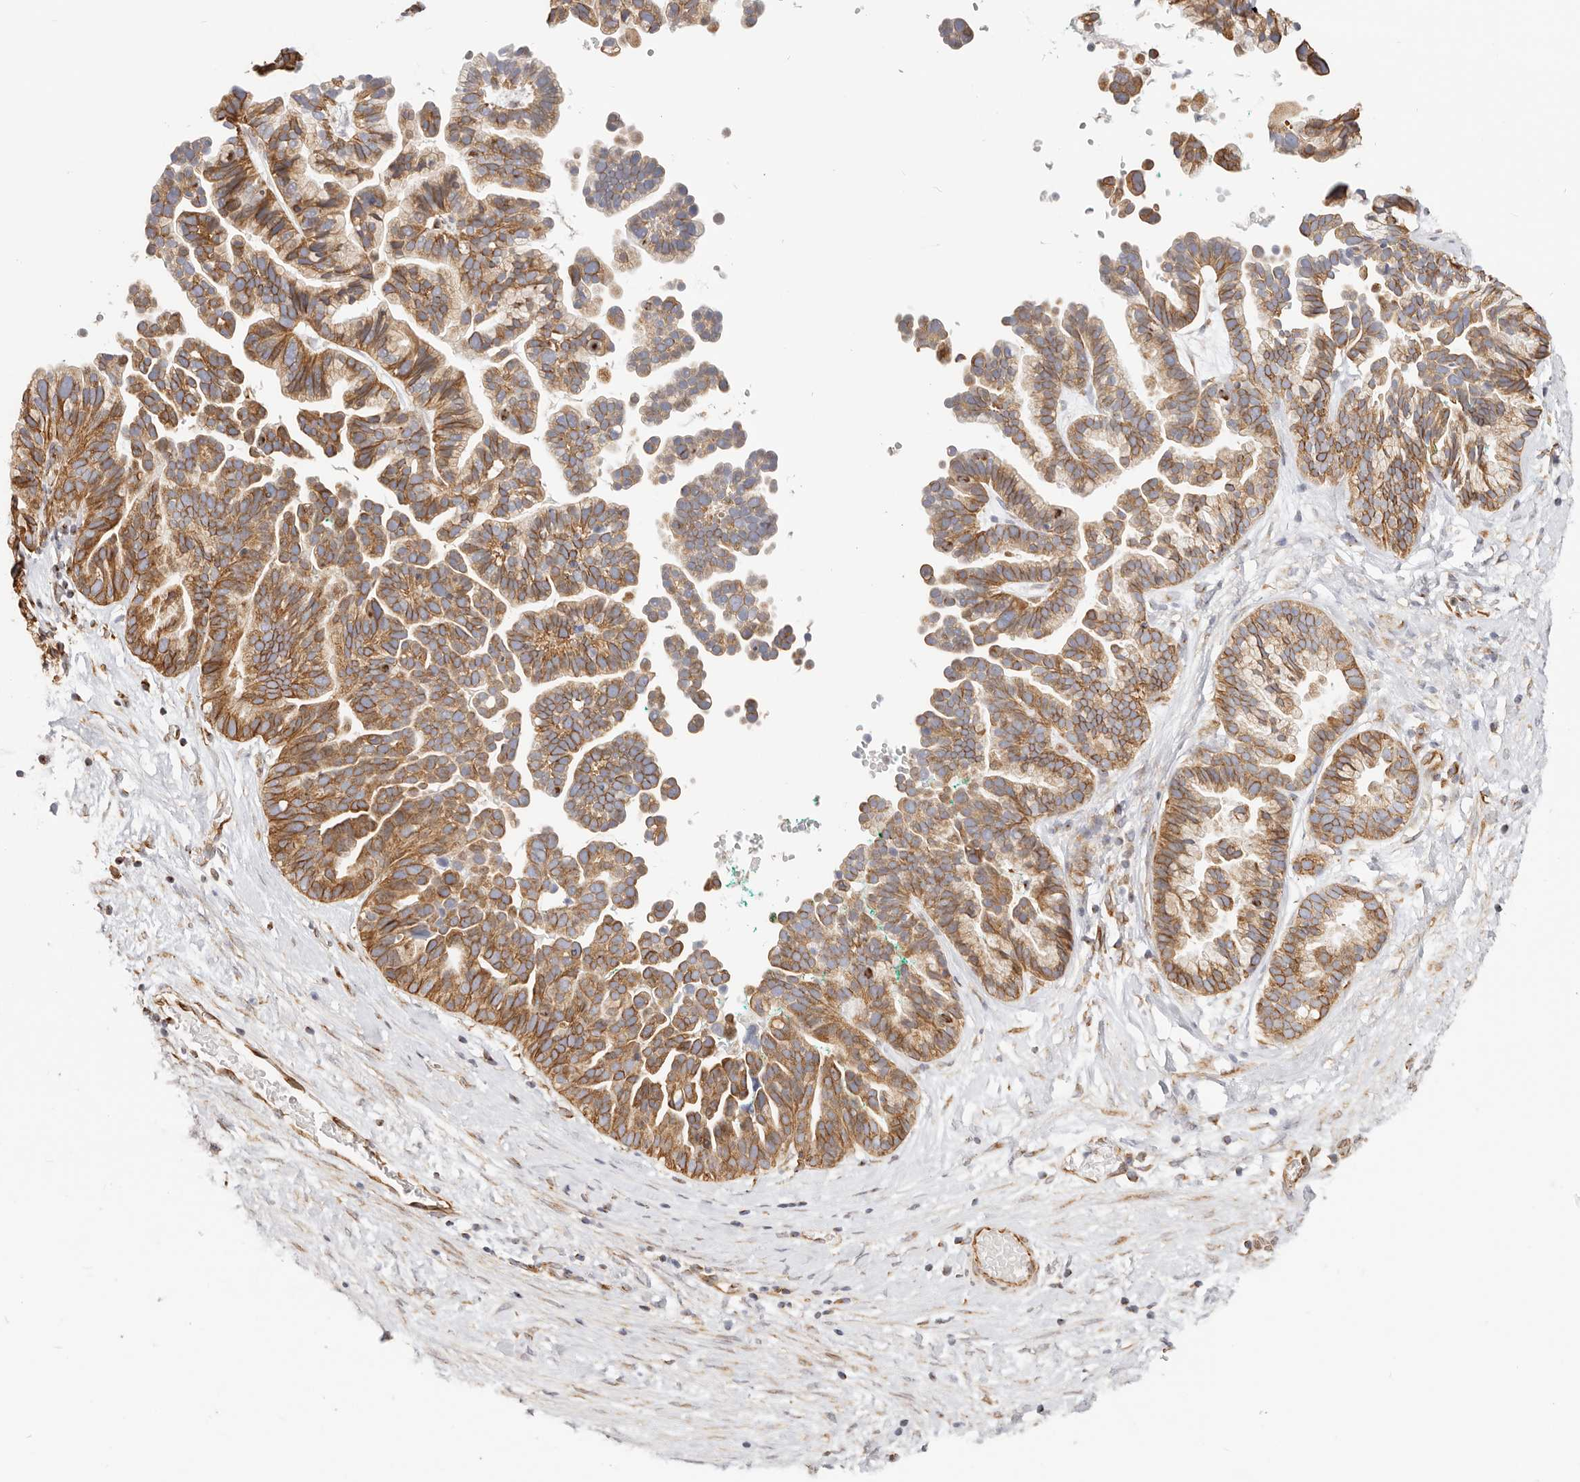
{"staining": {"intensity": "moderate", "quantity": ">75%", "location": "cytoplasmic/membranous"}, "tissue": "ovarian cancer", "cell_type": "Tumor cells", "image_type": "cancer", "snomed": [{"axis": "morphology", "description": "Cystadenocarcinoma, serous, NOS"}, {"axis": "topography", "description": "Ovary"}], "caption": "Ovarian cancer stained with a protein marker demonstrates moderate staining in tumor cells.", "gene": "DTNBP1", "patient": {"sex": "female", "age": 56}}